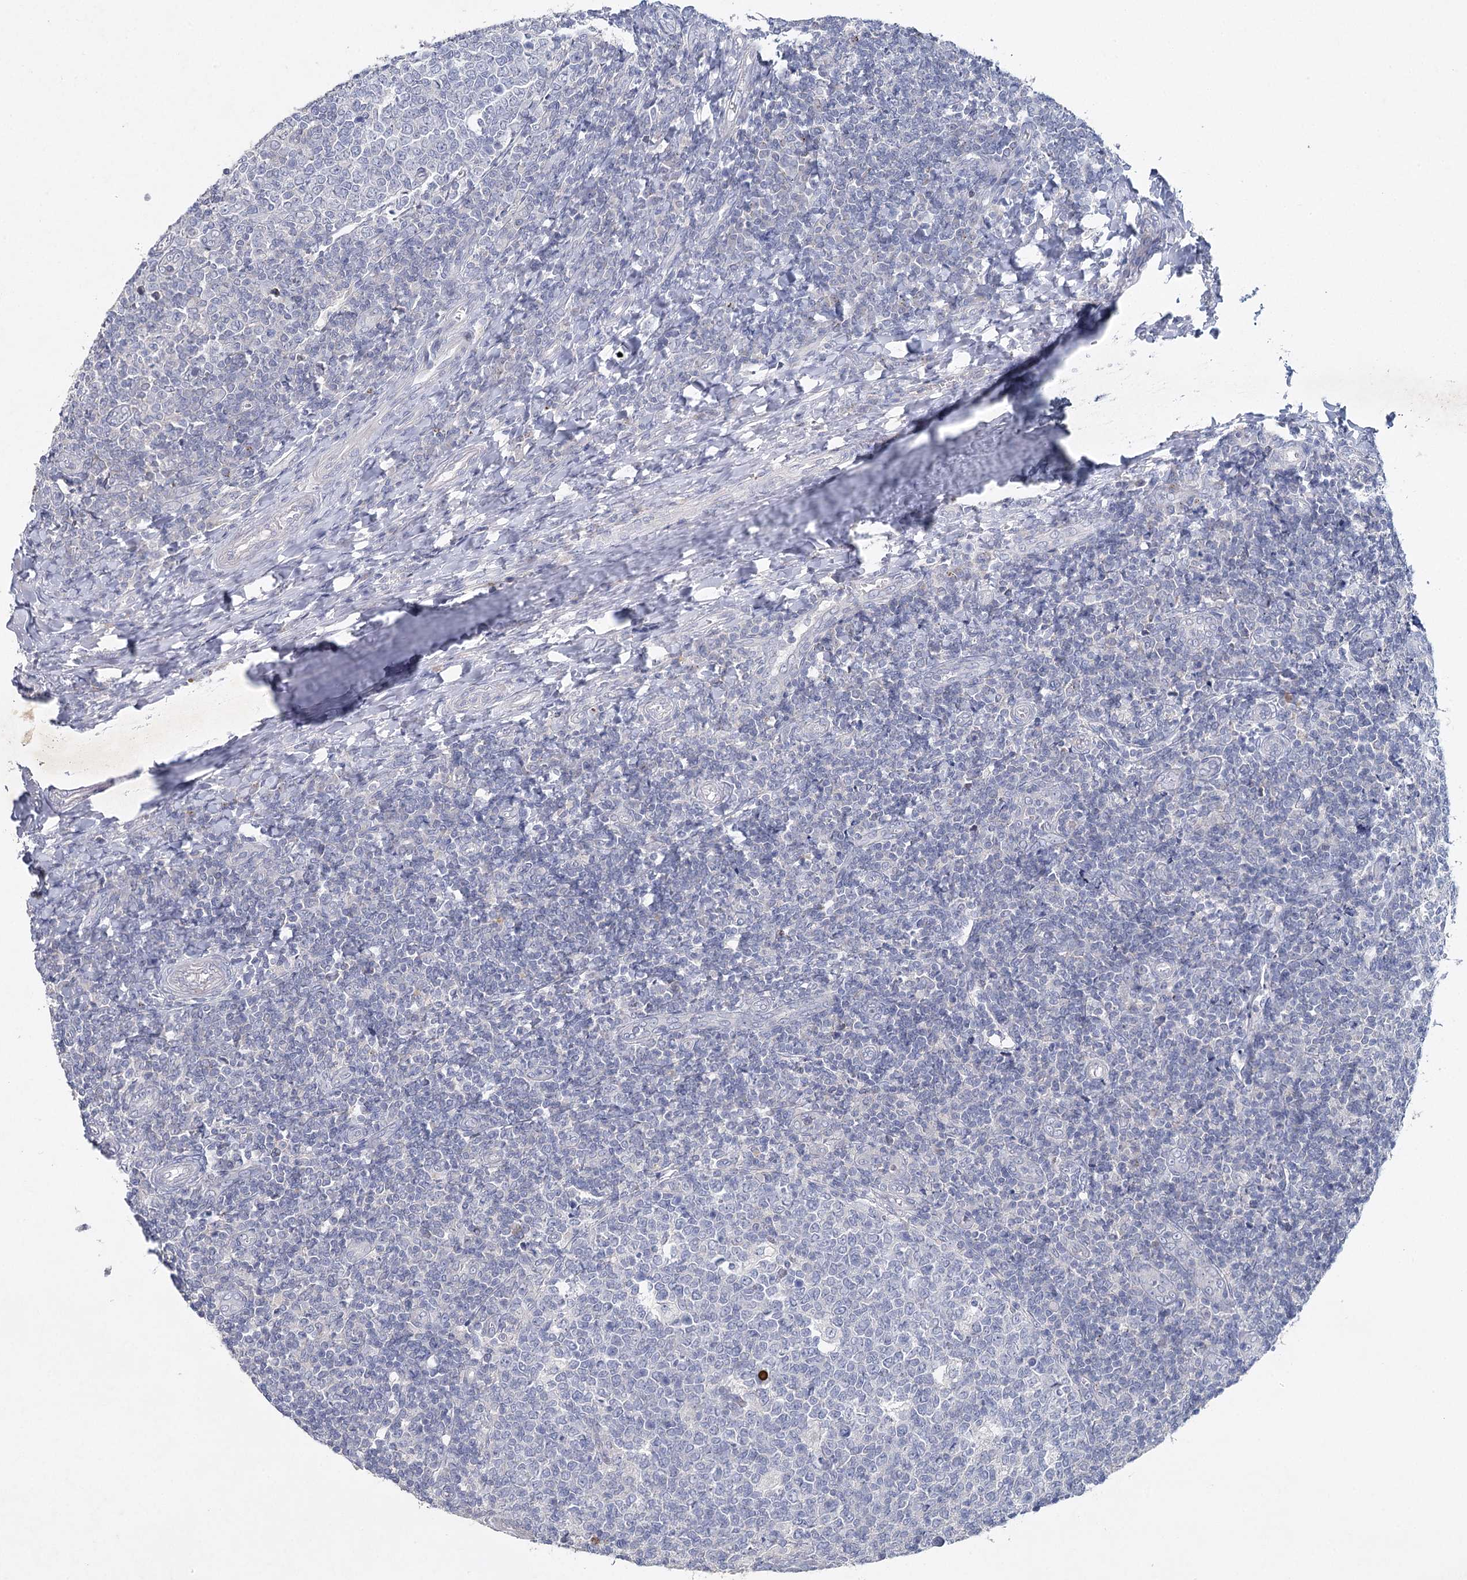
{"staining": {"intensity": "negative", "quantity": "none", "location": "none"}, "tissue": "tonsil", "cell_type": "Germinal center cells", "image_type": "normal", "snomed": [{"axis": "morphology", "description": "Normal tissue, NOS"}, {"axis": "topography", "description": "Tonsil"}], "caption": "DAB (3,3'-diaminobenzidine) immunohistochemical staining of unremarkable human tonsil demonstrates no significant expression in germinal center cells.", "gene": "MAP3K13", "patient": {"sex": "female", "age": 19}}